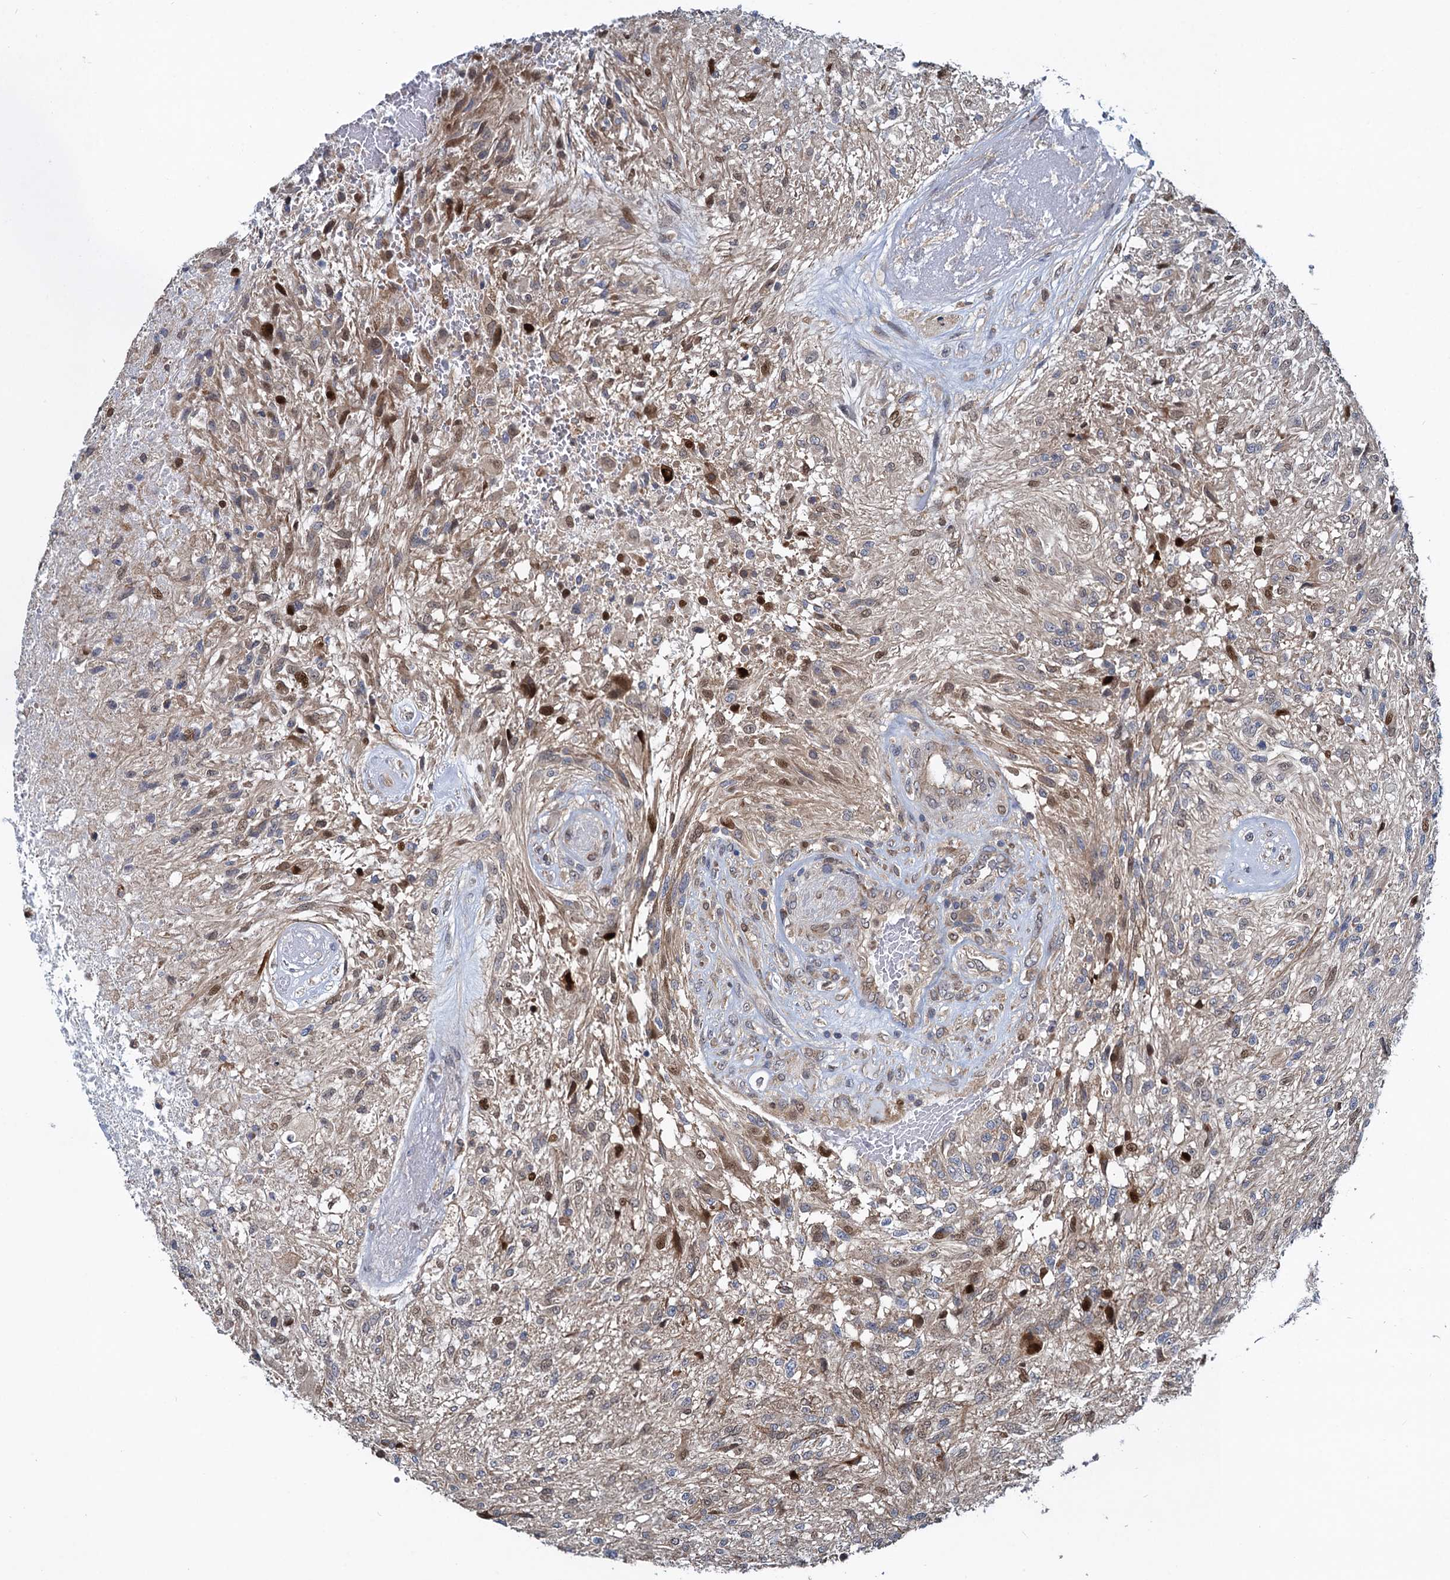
{"staining": {"intensity": "moderate", "quantity": "<25%", "location": "cytoplasmic/membranous,nuclear"}, "tissue": "glioma", "cell_type": "Tumor cells", "image_type": "cancer", "snomed": [{"axis": "morphology", "description": "Glioma, malignant, High grade"}, {"axis": "topography", "description": "Brain"}], "caption": "High-magnification brightfield microscopy of malignant glioma (high-grade) stained with DAB (brown) and counterstained with hematoxylin (blue). tumor cells exhibit moderate cytoplasmic/membranous and nuclear staining is present in approximately<25% of cells. Immunohistochemistry stains the protein of interest in brown and the nuclei are stained blue.", "gene": "RNF125", "patient": {"sex": "male", "age": 56}}